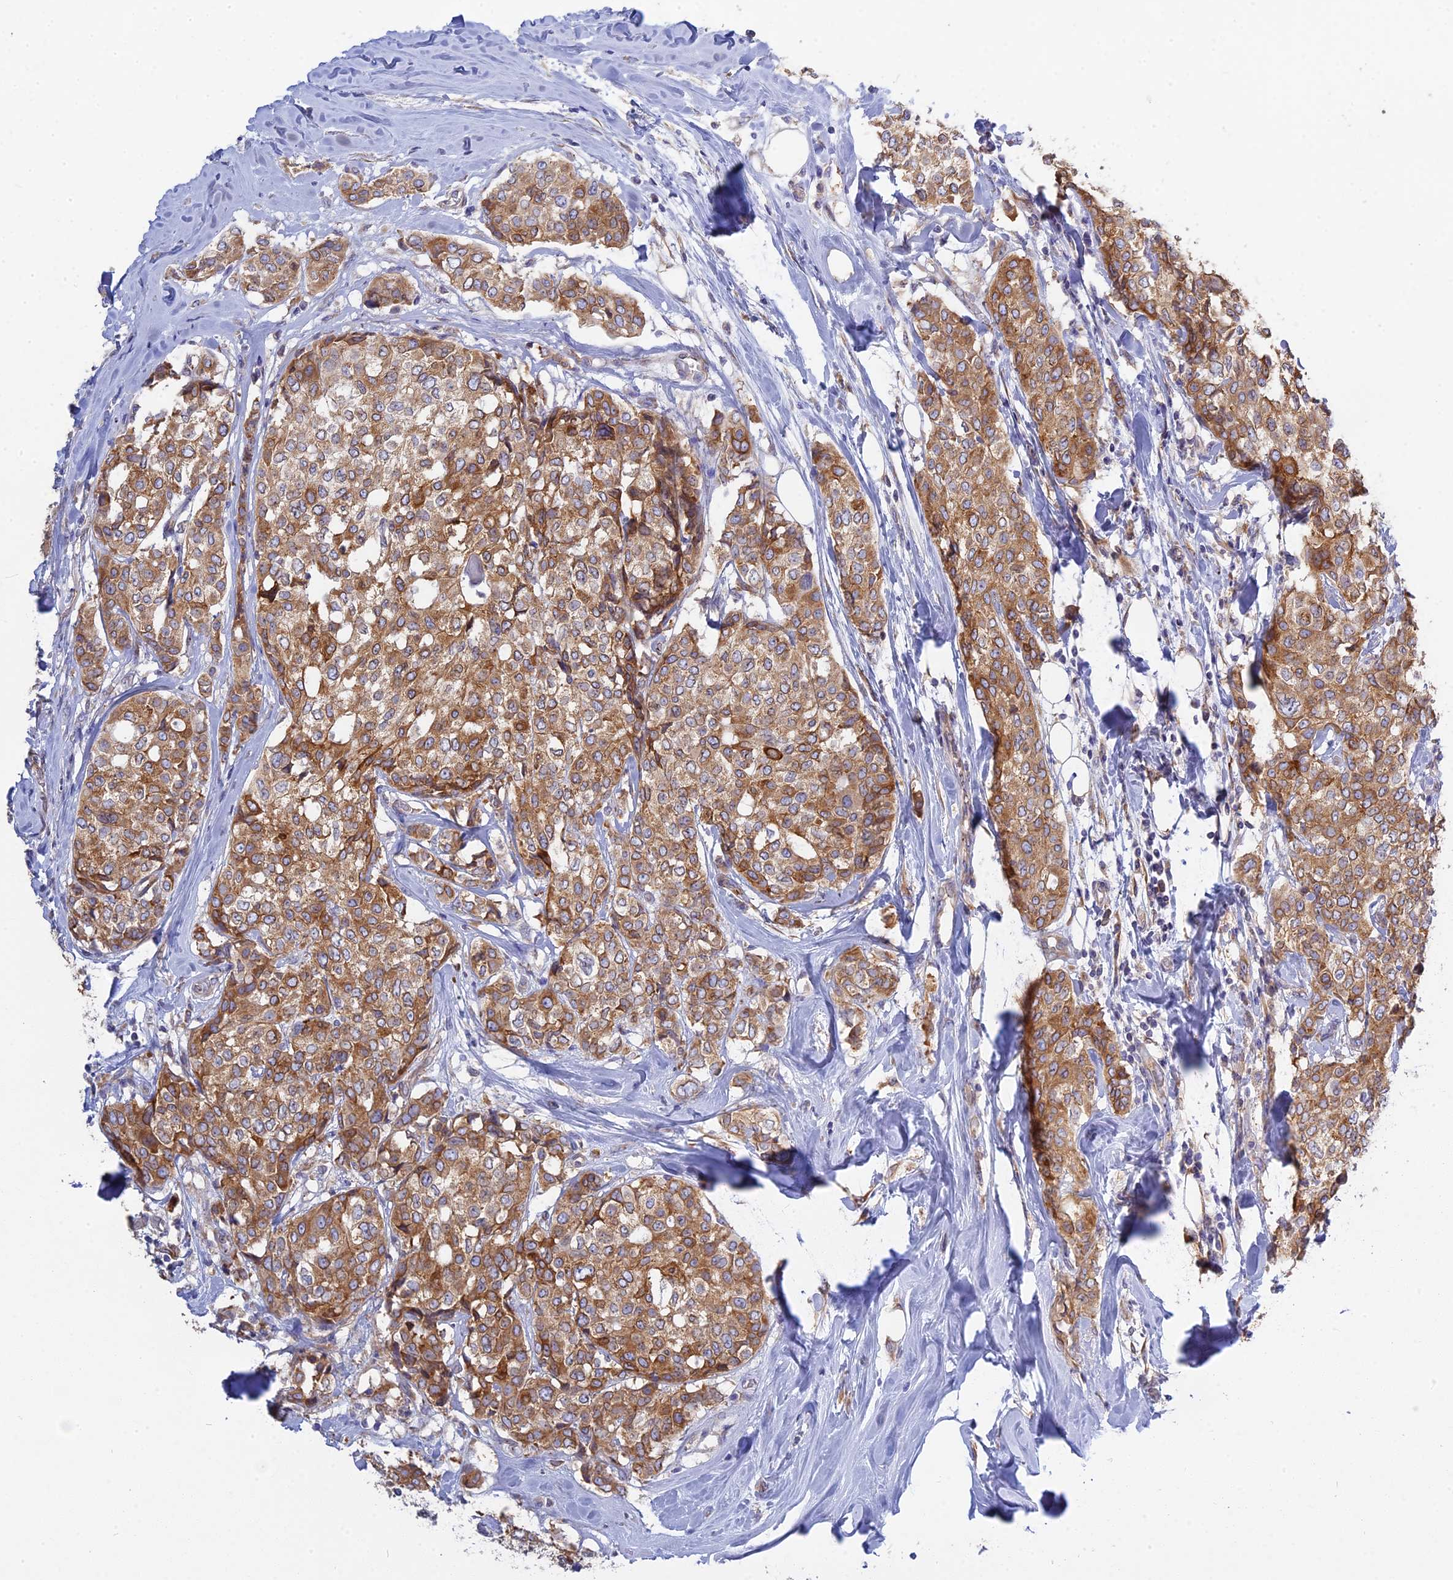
{"staining": {"intensity": "moderate", "quantity": ">75%", "location": "cytoplasmic/membranous"}, "tissue": "breast cancer", "cell_type": "Tumor cells", "image_type": "cancer", "snomed": [{"axis": "morphology", "description": "Lobular carcinoma"}, {"axis": "topography", "description": "Breast"}], "caption": "Protein staining of lobular carcinoma (breast) tissue shows moderate cytoplasmic/membranous staining in approximately >75% of tumor cells.", "gene": "TLCD1", "patient": {"sex": "female", "age": 51}}